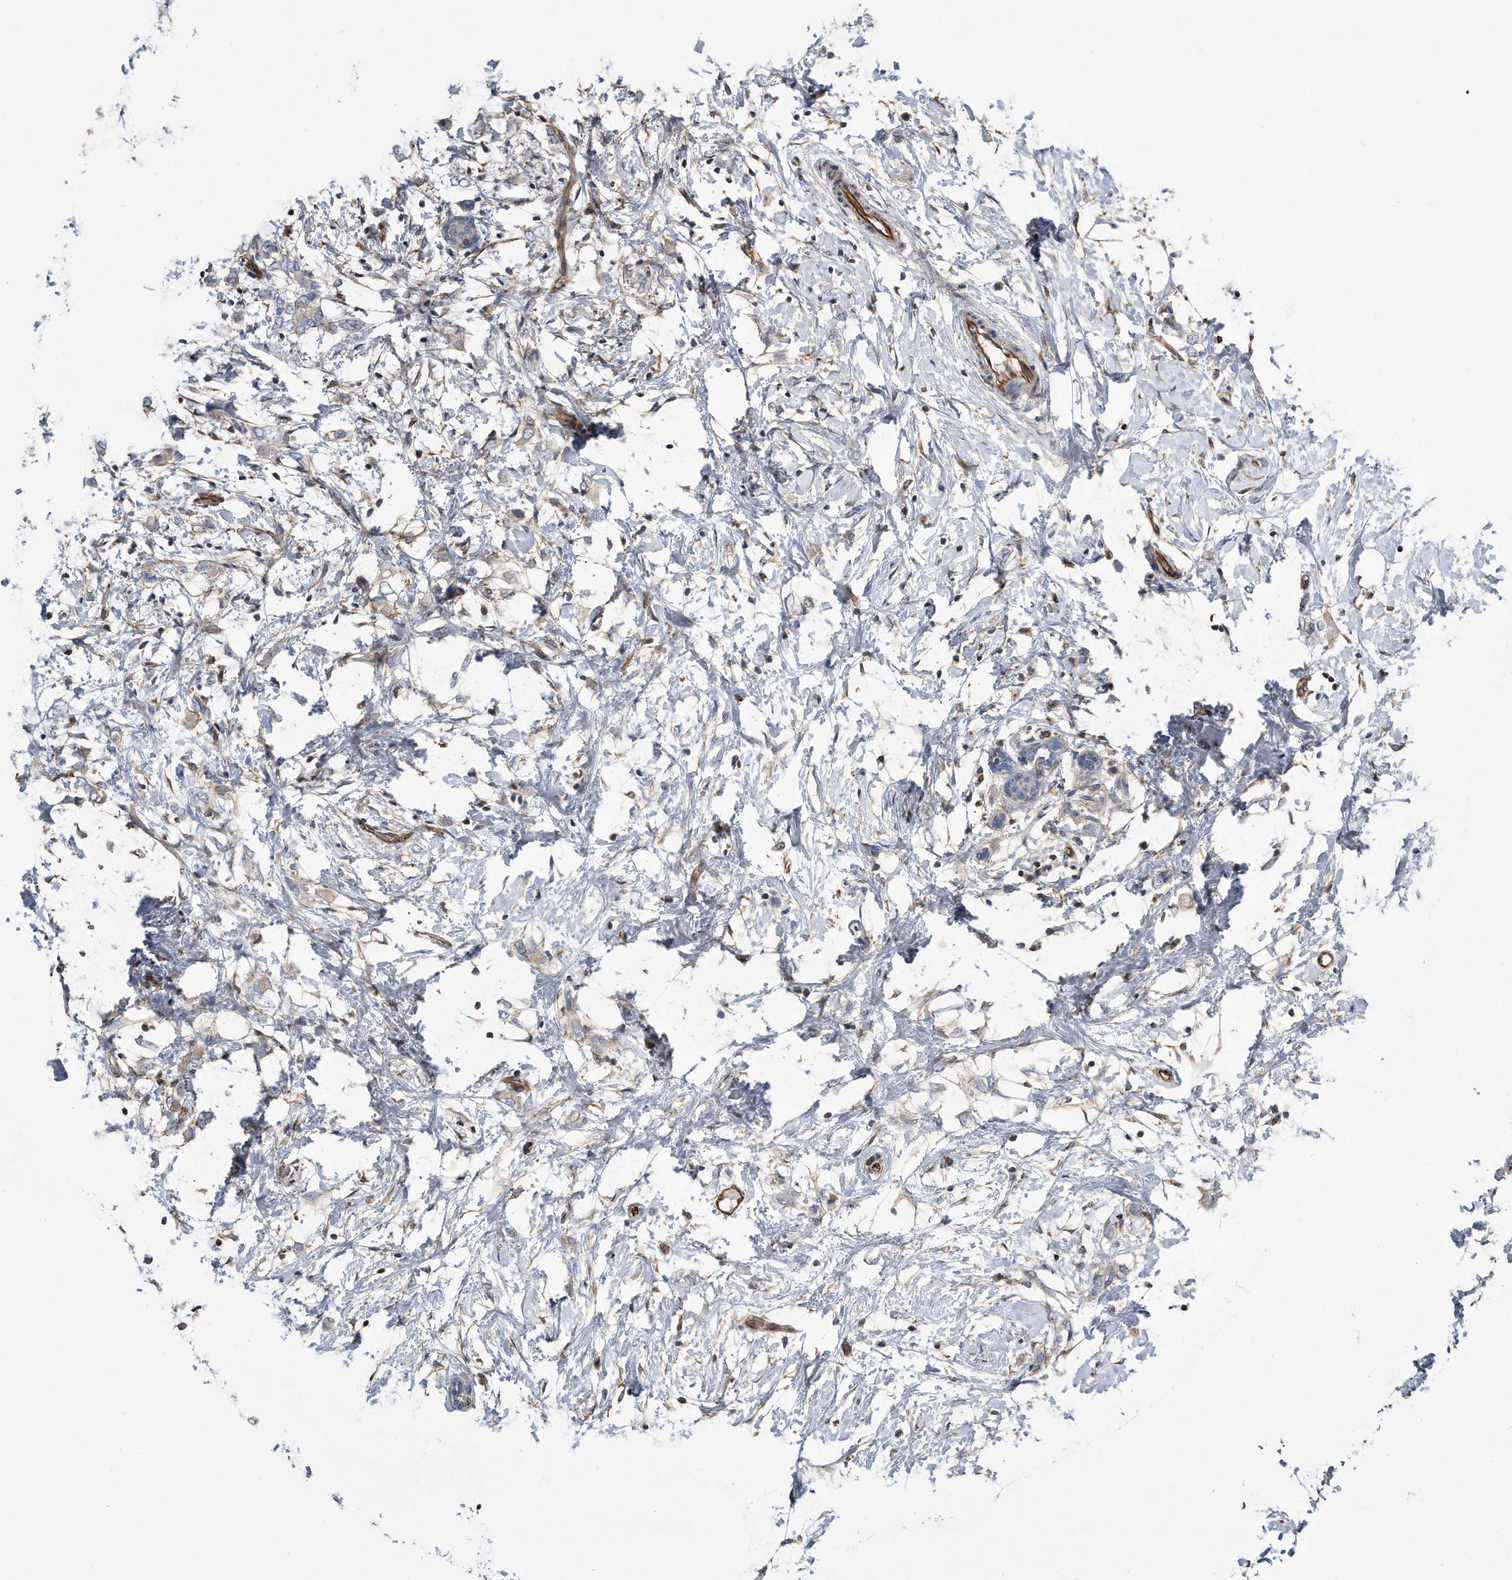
{"staining": {"intensity": "weak", "quantity": "25%-75%", "location": "cytoplasmic/membranous"}, "tissue": "breast cancer", "cell_type": "Tumor cells", "image_type": "cancer", "snomed": [{"axis": "morphology", "description": "Normal tissue, NOS"}, {"axis": "morphology", "description": "Lobular carcinoma"}, {"axis": "topography", "description": "Breast"}], "caption": "Brown immunohistochemical staining in lobular carcinoma (breast) reveals weak cytoplasmic/membranous expression in about 25%-75% of tumor cells.", "gene": "GPC1", "patient": {"sex": "female", "age": 47}}